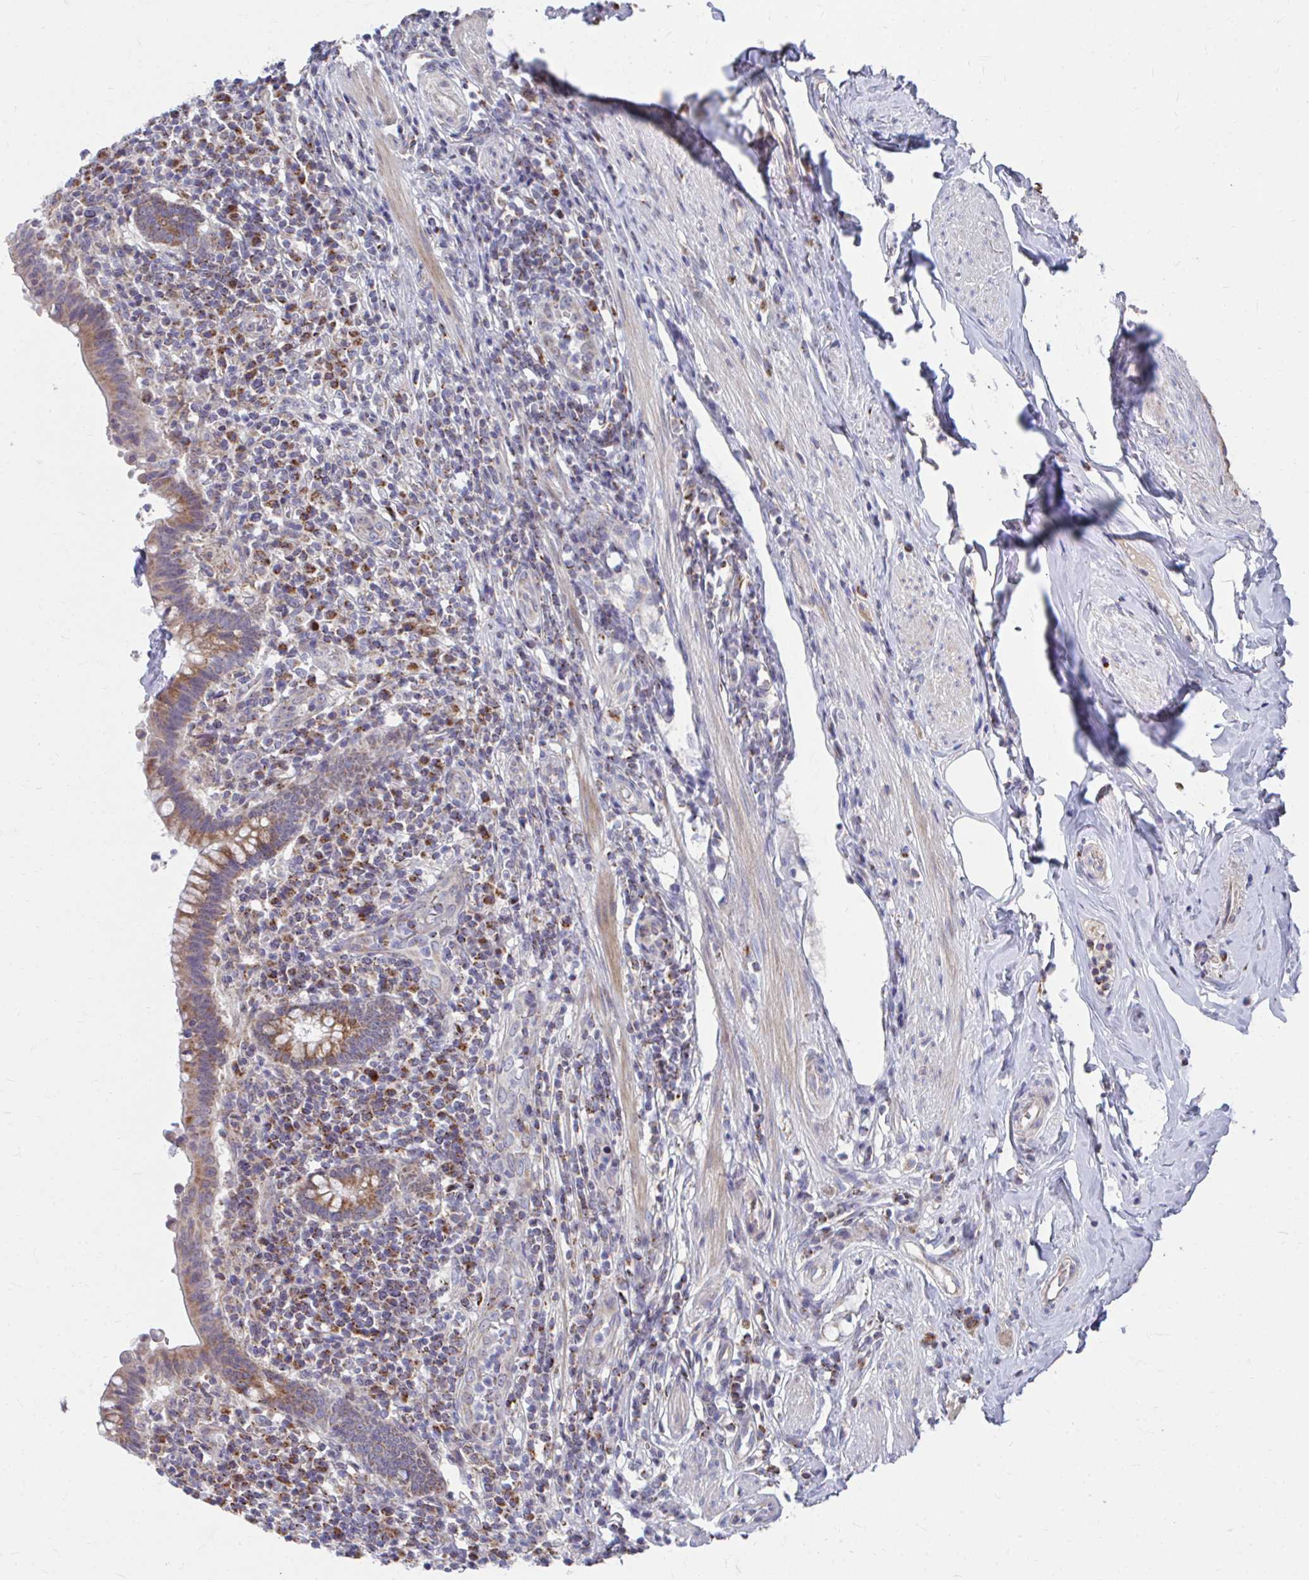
{"staining": {"intensity": "moderate", "quantity": "25%-75%", "location": "cytoplasmic/membranous"}, "tissue": "appendix", "cell_type": "Glandular cells", "image_type": "normal", "snomed": [{"axis": "morphology", "description": "Normal tissue, NOS"}, {"axis": "topography", "description": "Appendix"}], "caption": "Protein staining of unremarkable appendix shows moderate cytoplasmic/membranous staining in approximately 25%-75% of glandular cells.", "gene": "PEX3", "patient": {"sex": "female", "age": 56}}